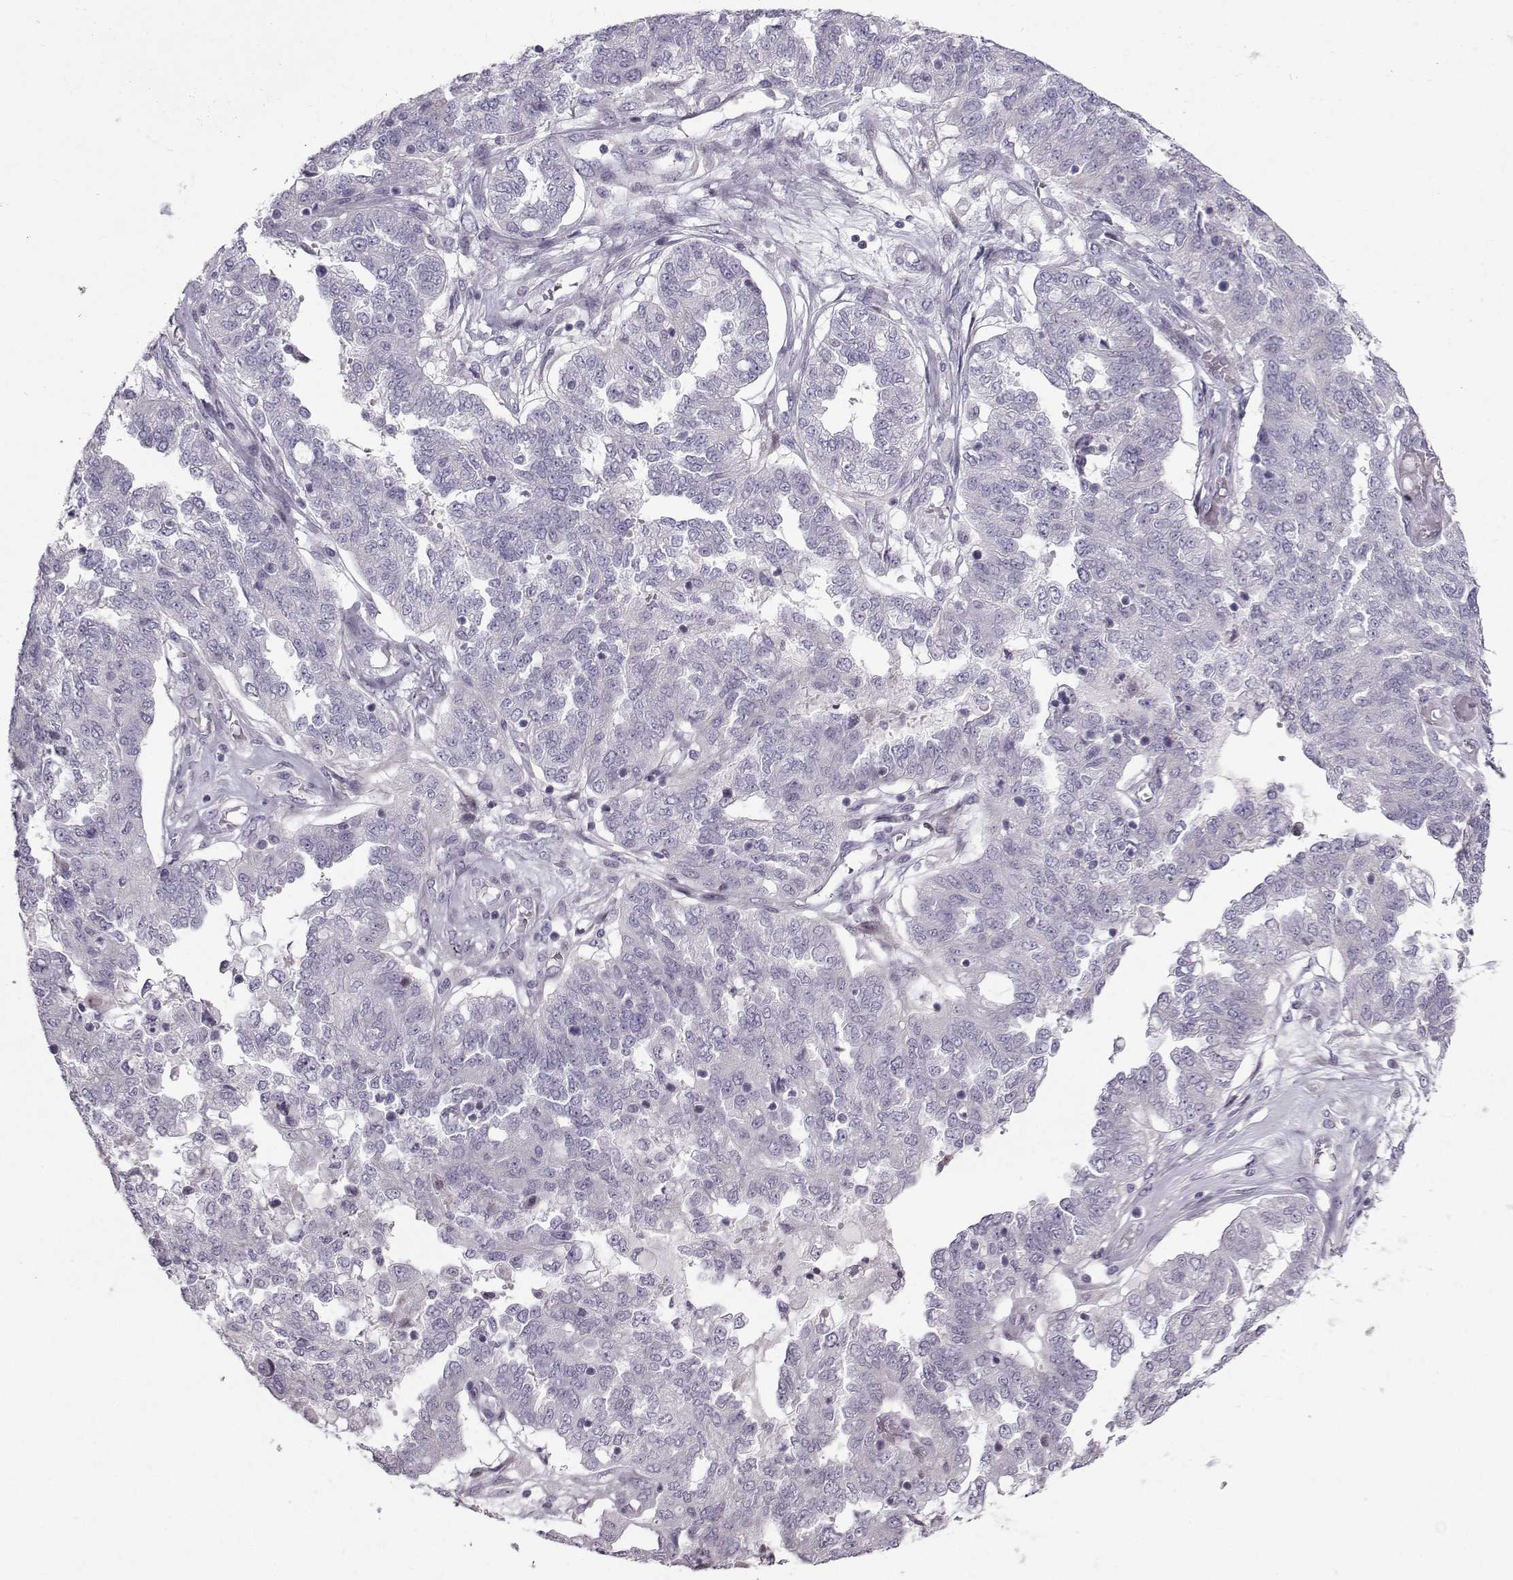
{"staining": {"intensity": "negative", "quantity": "none", "location": "none"}, "tissue": "ovarian cancer", "cell_type": "Tumor cells", "image_type": "cancer", "snomed": [{"axis": "morphology", "description": "Cystadenocarcinoma, serous, NOS"}, {"axis": "topography", "description": "Ovary"}], "caption": "The image displays no significant staining in tumor cells of ovarian cancer (serous cystadenocarcinoma).", "gene": "DMRT3", "patient": {"sex": "female", "age": 67}}